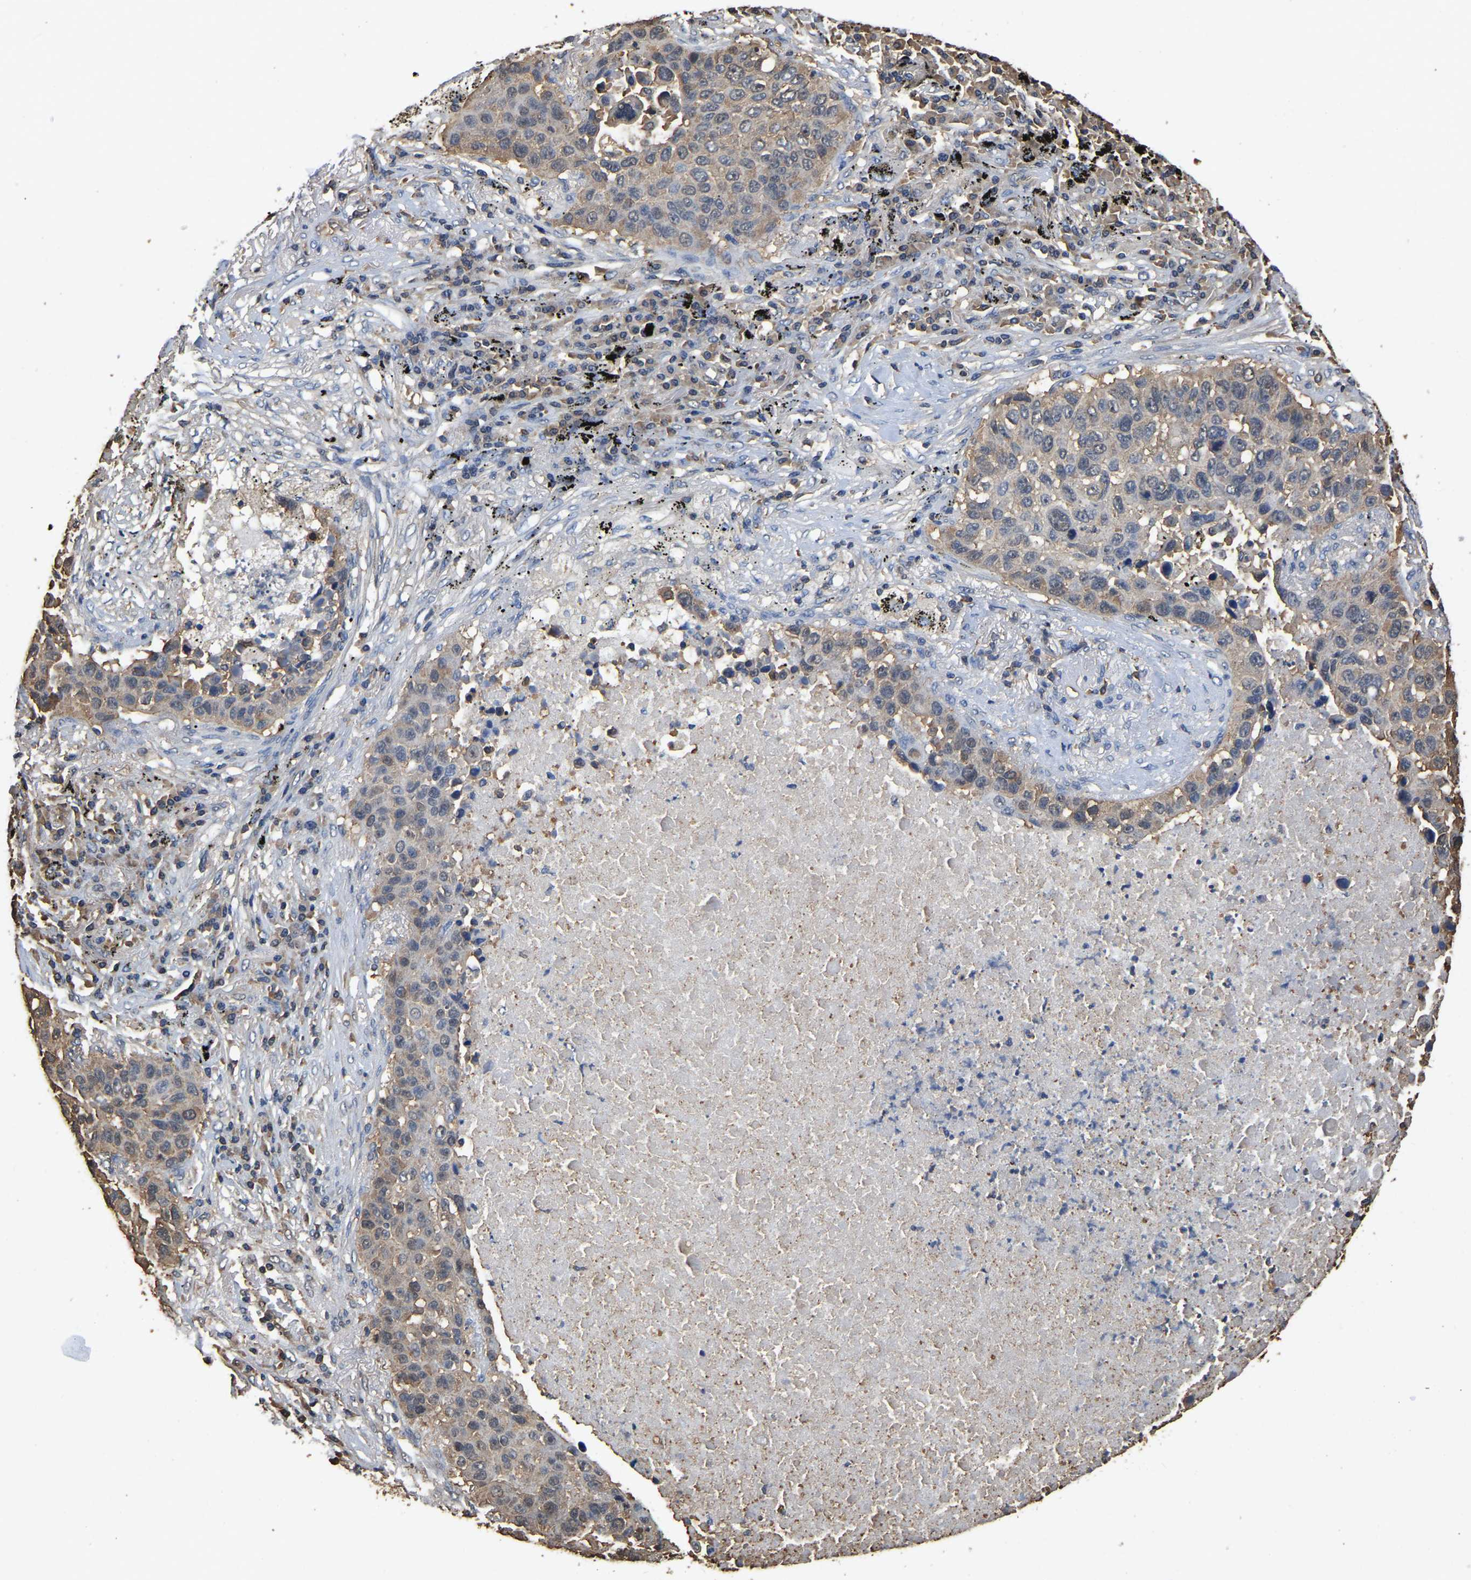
{"staining": {"intensity": "weak", "quantity": ">75%", "location": "cytoplasmic/membranous"}, "tissue": "lung cancer", "cell_type": "Tumor cells", "image_type": "cancer", "snomed": [{"axis": "morphology", "description": "Squamous cell carcinoma, NOS"}, {"axis": "topography", "description": "Lung"}], "caption": "Lung cancer stained with a protein marker reveals weak staining in tumor cells.", "gene": "LDHB", "patient": {"sex": "male", "age": 57}}